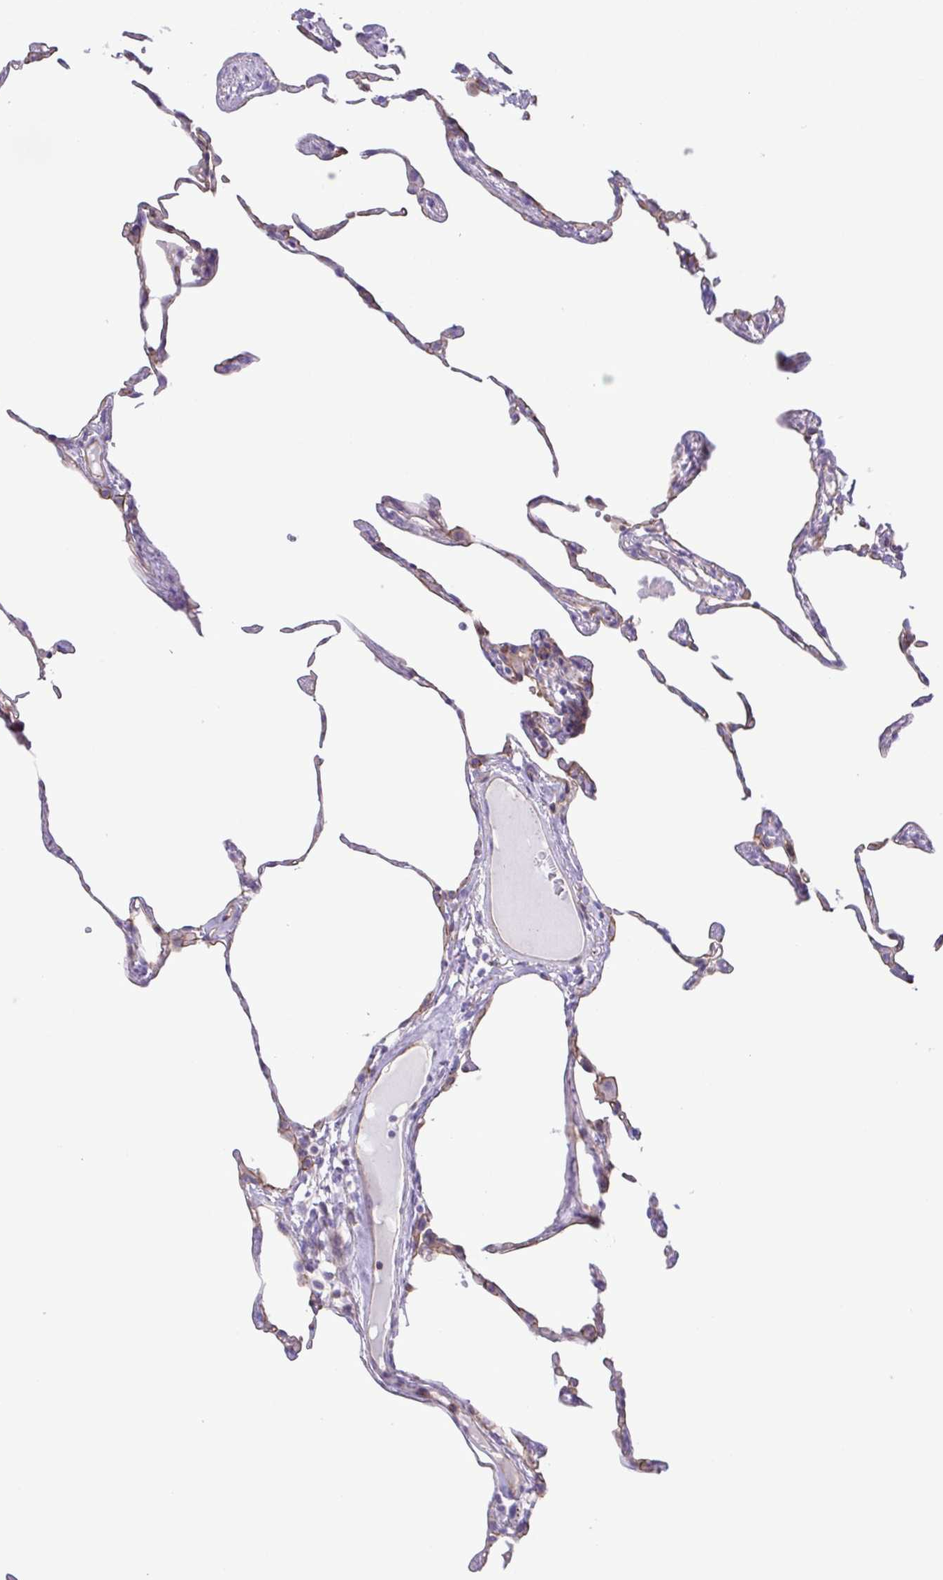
{"staining": {"intensity": "negative", "quantity": "none", "location": "none"}, "tissue": "lung", "cell_type": "Alveolar cells", "image_type": "normal", "snomed": [{"axis": "morphology", "description": "Normal tissue, NOS"}, {"axis": "topography", "description": "Lung"}], "caption": "This is a histopathology image of immunohistochemistry (IHC) staining of unremarkable lung, which shows no expression in alveolar cells. Brightfield microscopy of immunohistochemistry (IHC) stained with DAB (3,3'-diaminobenzidine) (brown) and hematoxylin (blue), captured at high magnification.", "gene": "FLT1", "patient": {"sex": "female", "age": 57}}